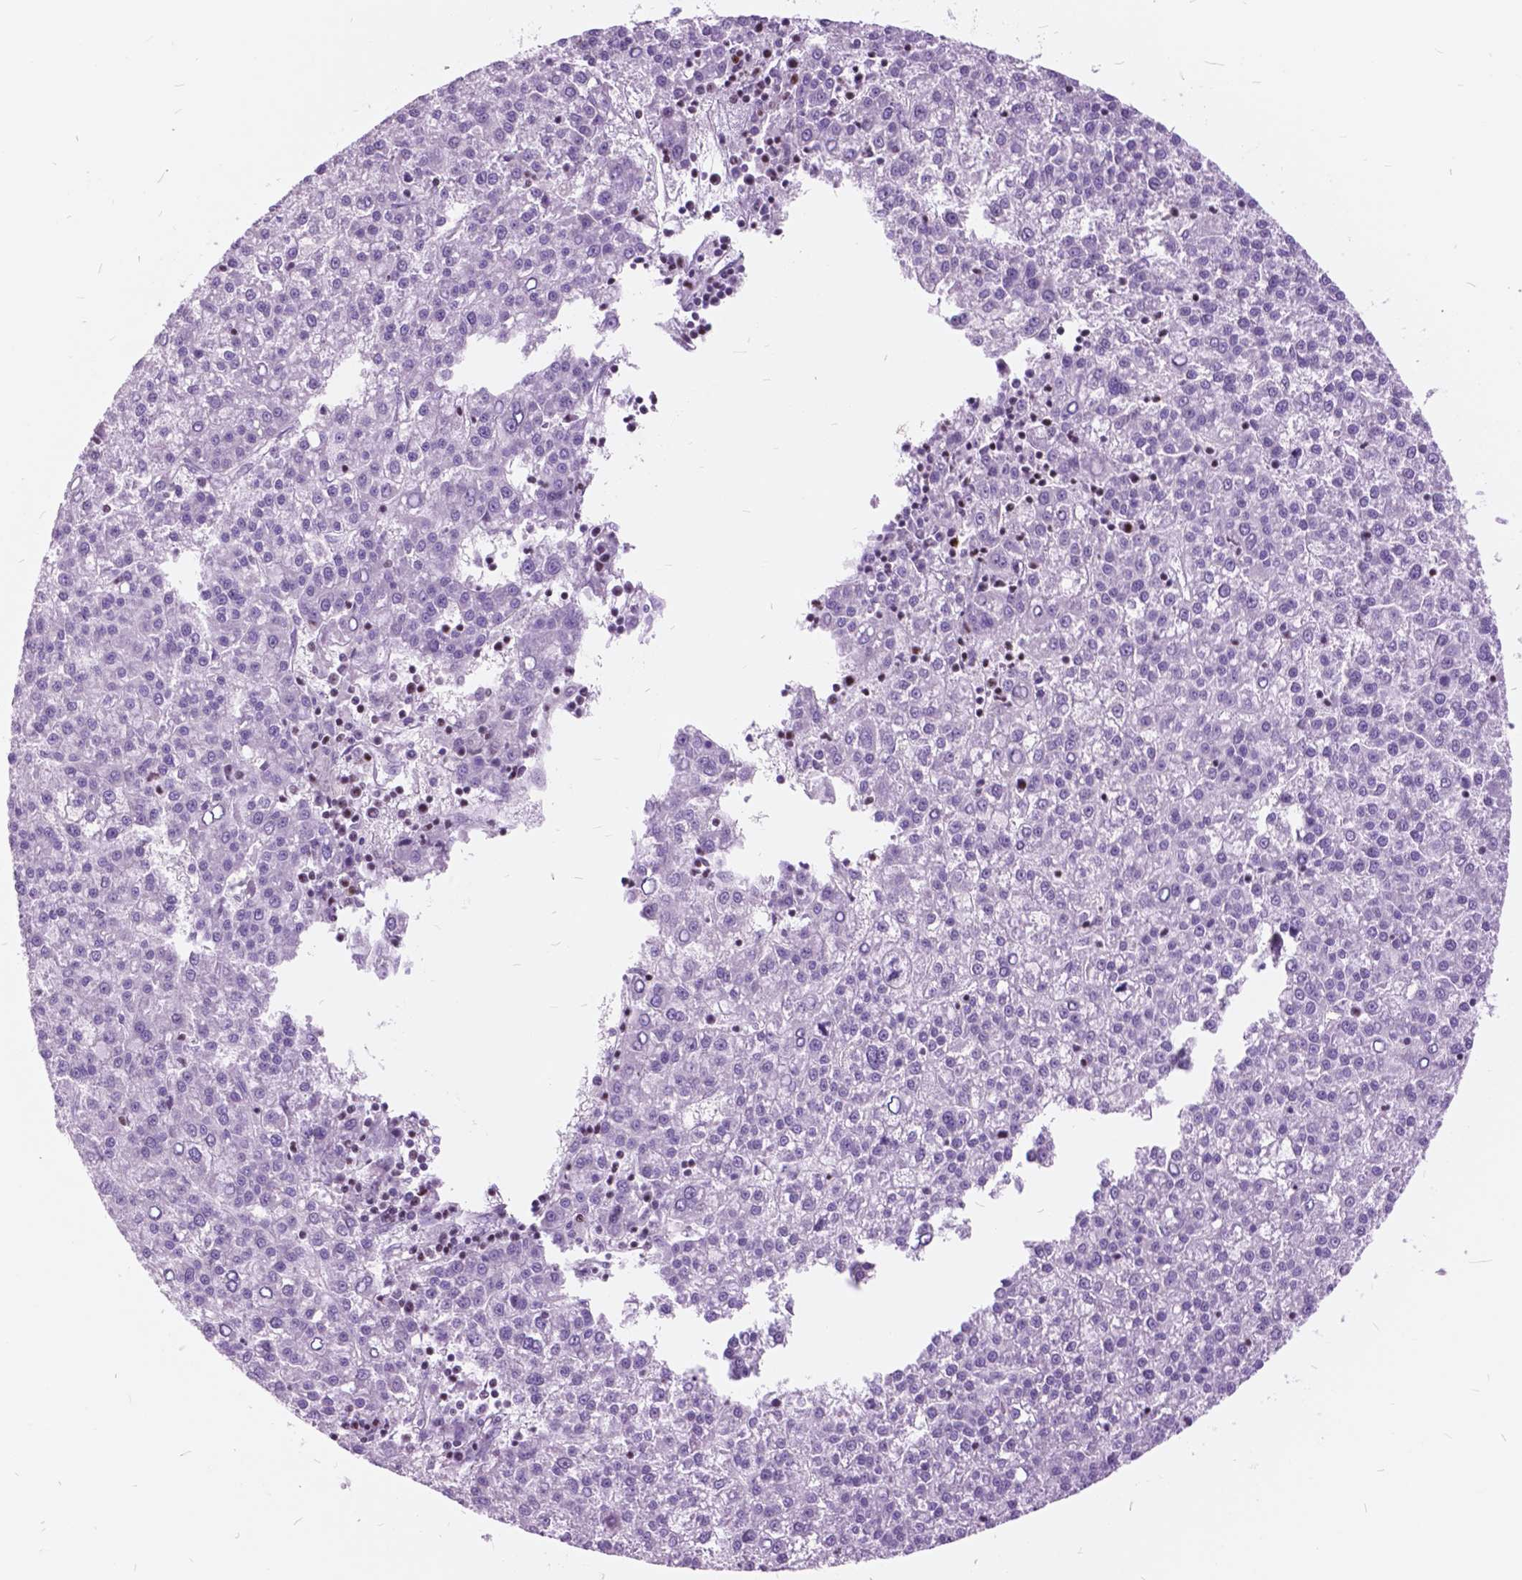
{"staining": {"intensity": "negative", "quantity": "none", "location": "none"}, "tissue": "liver cancer", "cell_type": "Tumor cells", "image_type": "cancer", "snomed": [{"axis": "morphology", "description": "Carcinoma, Hepatocellular, NOS"}, {"axis": "topography", "description": "Liver"}], "caption": "High magnification brightfield microscopy of liver cancer stained with DAB (brown) and counterstained with hematoxylin (blue): tumor cells show no significant expression.", "gene": "SP140", "patient": {"sex": "female", "age": 58}}